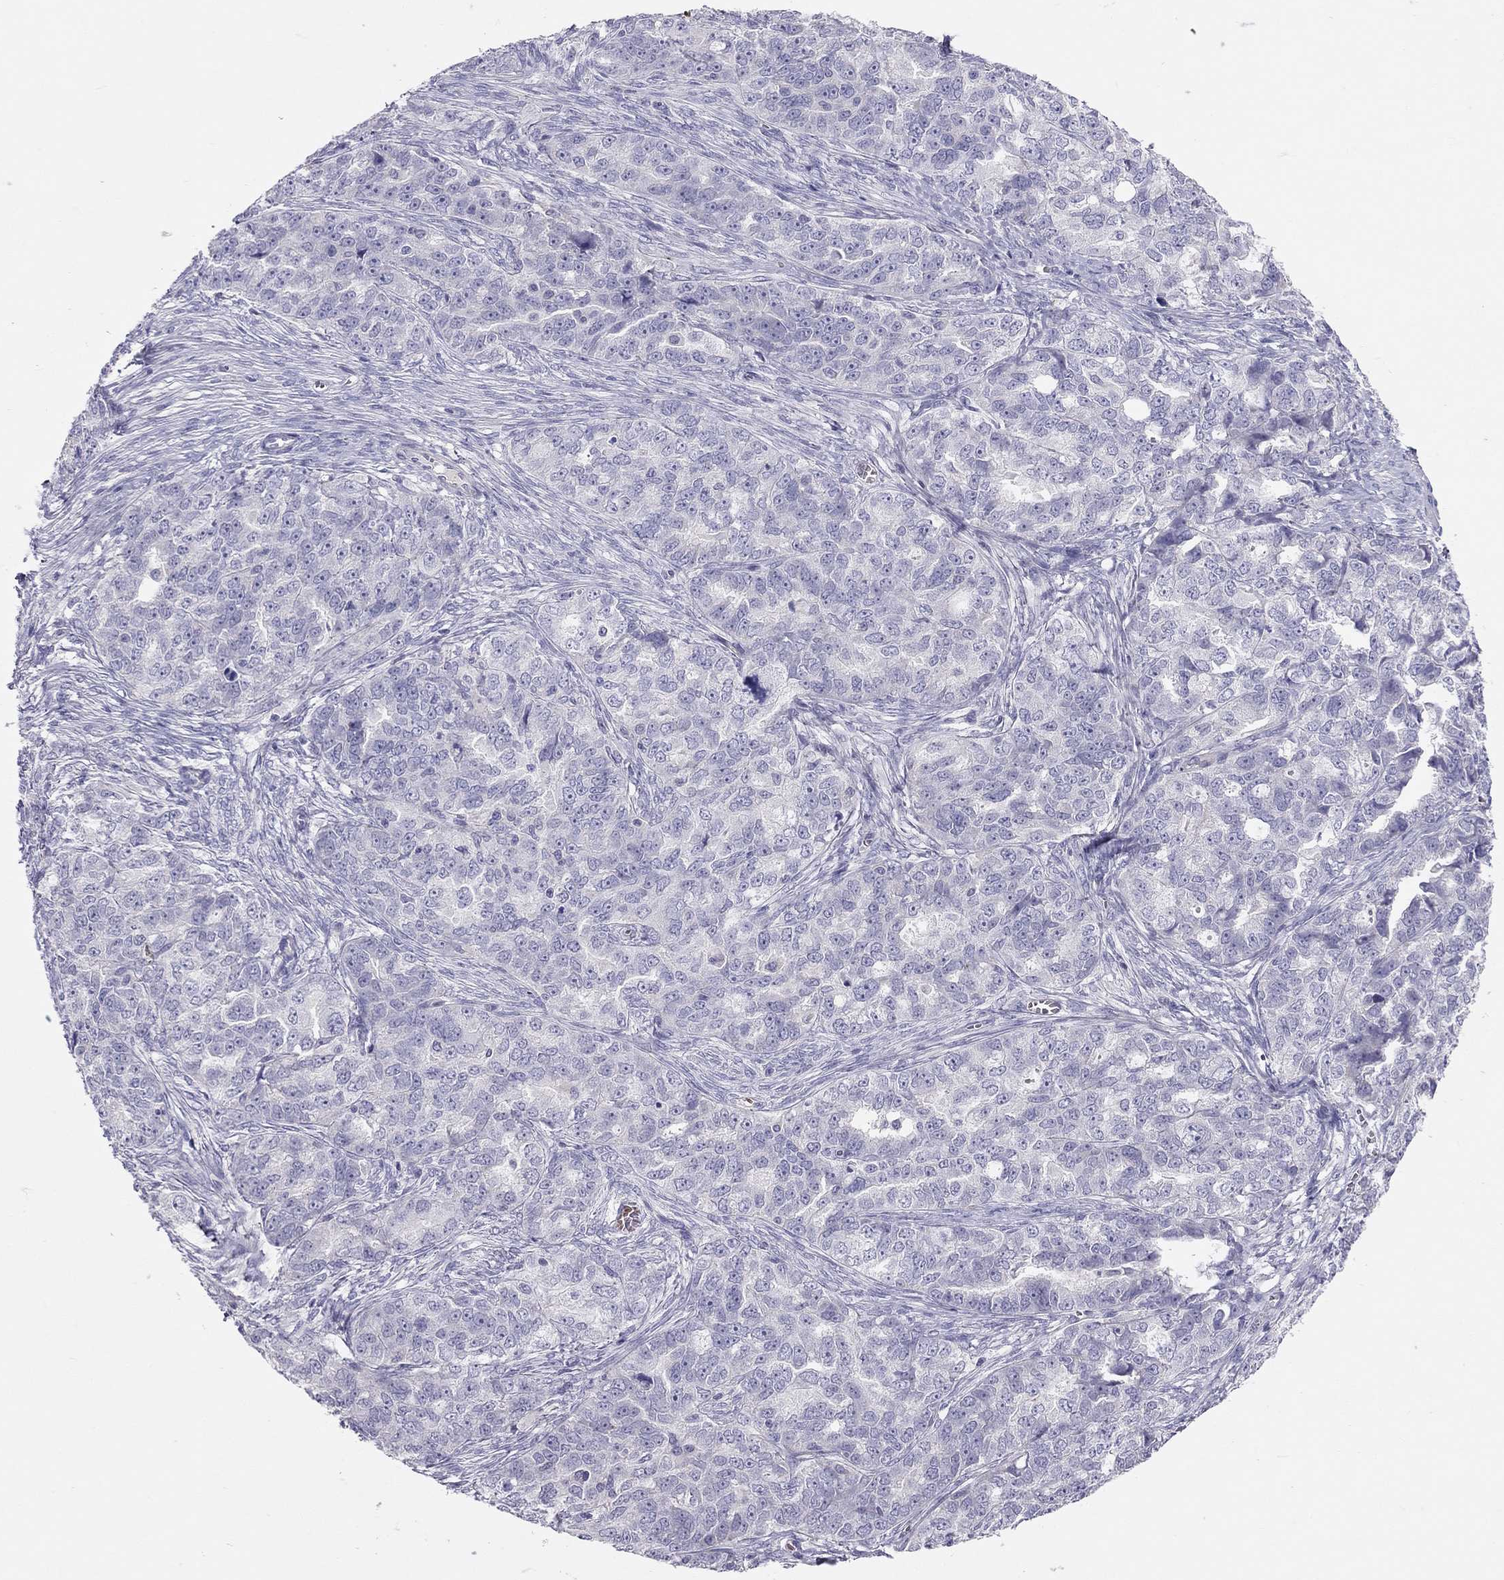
{"staining": {"intensity": "negative", "quantity": "none", "location": "none"}, "tissue": "ovarian cancer", "cell_type": "Tumor cells", "image_type": "cancer", "snomed": [{"axis": "morphology", "description": "Cystadenocarcinoma, serous, NOS"}, {"axis": "topography", "description": "Ovary"}], "caption": "The histopathology image displays no significant staining in tumor cells of ovarian cancer.", "gene": "FRMD1", "patient": {"sex": "female", "age": 51}}